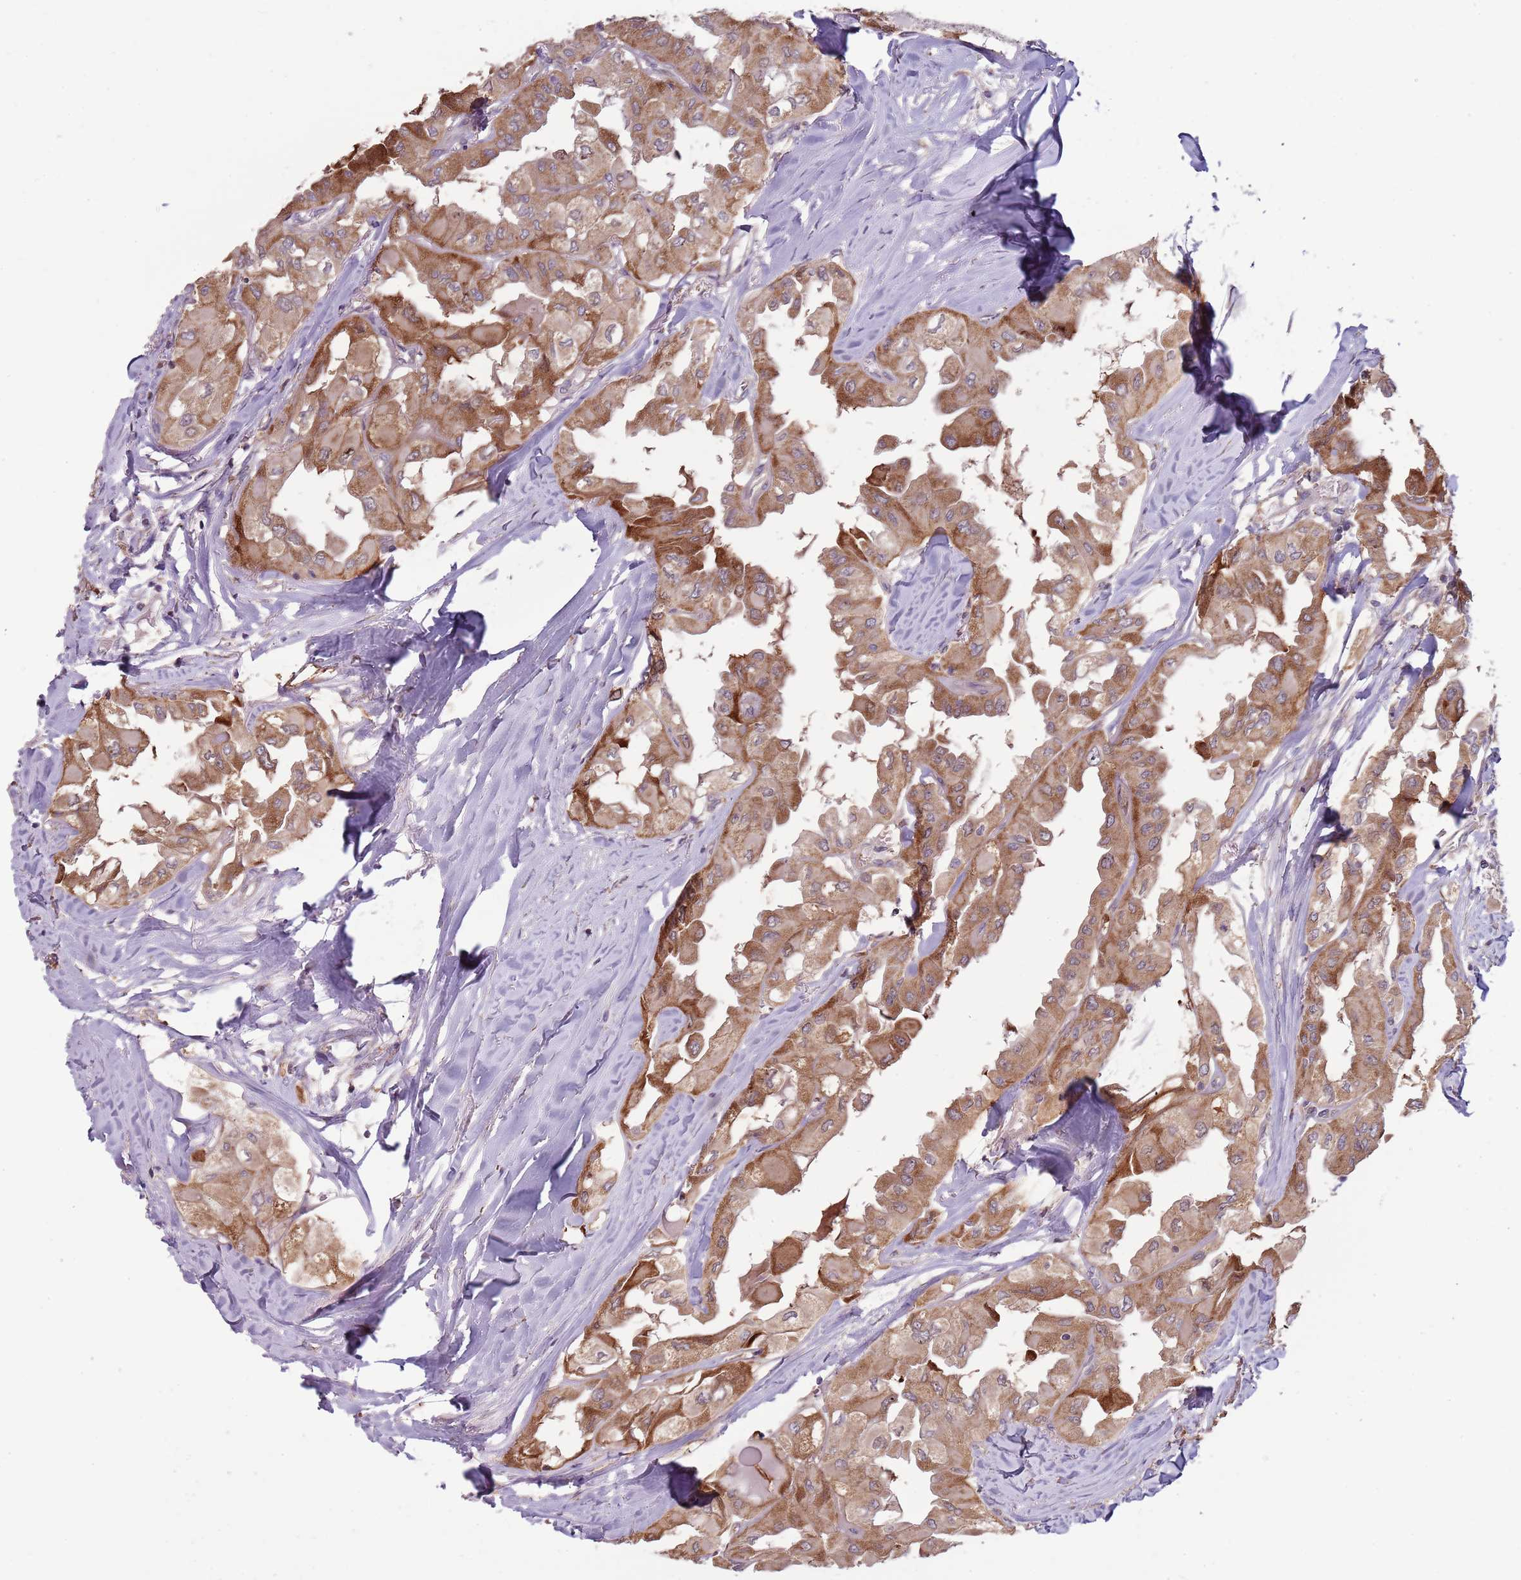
{"staining": {"intensity": "moderate", "quantity": ">75%", "location": "cytoplasmic/membranous"}, "tissue": "thyroid cancer", "cell_type": "Tumor cells", "image_type": "cancer", "snomed": [{"axis": "morphology", "description": "Normal tissue, NOS"}, {"axis": "morphology", "description": "Papillary adenocarcinoma, NOS"}, {"axis": "topography", "description": "Thyroid gland"}], "caption": "A high-resolution micrograph shows immunohistochemistry (IHC) staining of thyroid cancer (papillary adenocarcinoma), which demonstrates moderate cytoplasmic/membranous staining in approximately >75% of tumor cells.", "gene": "RNF181", "patient": {"sex": "female", "age": 59}}